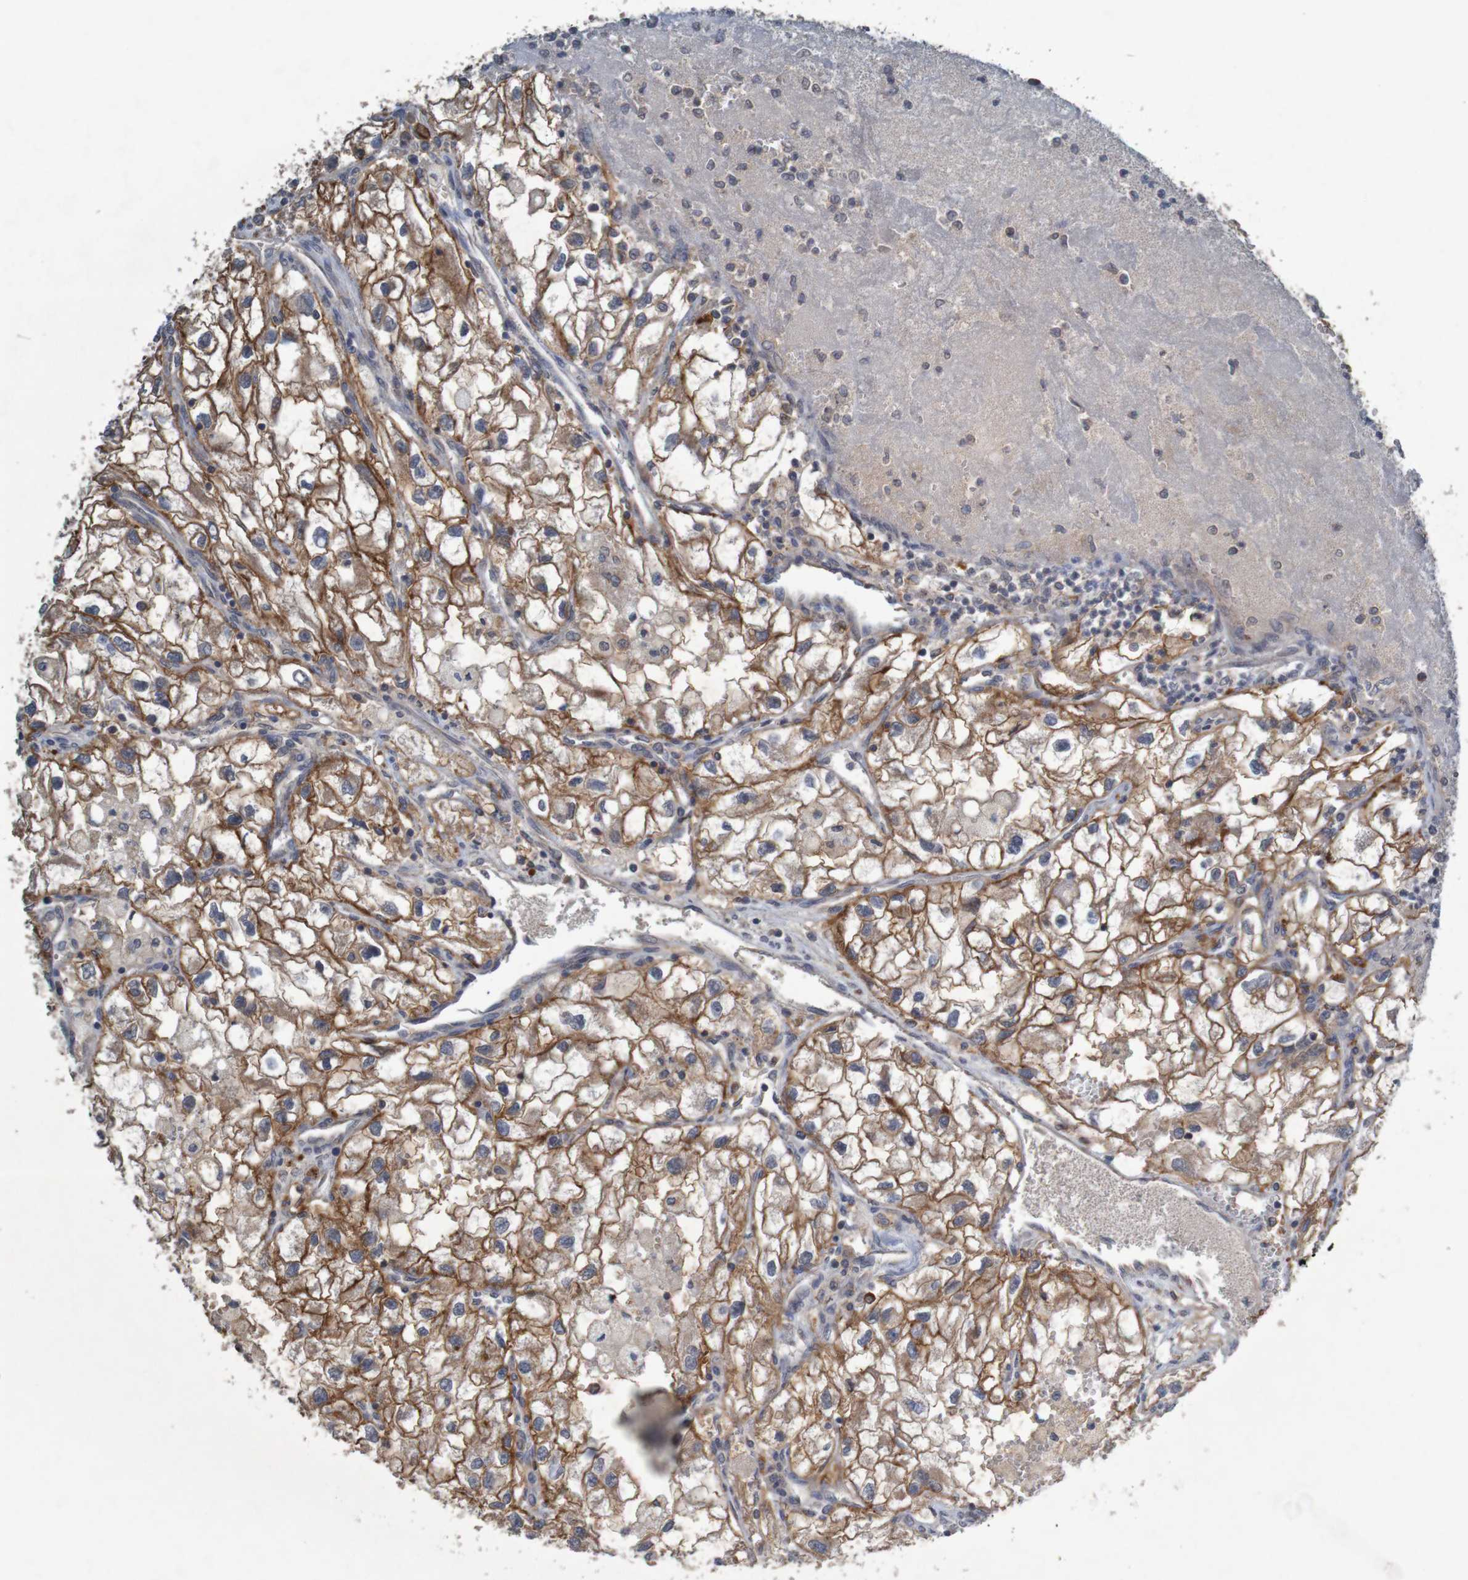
{"staining": {"intensity": "strong", "quantity": ">75%", "location": "cytoplasmic/membranous"}, "tissue": "renal cancer", "cell_type": "Tumor cells", "image_type": "cancer", "snomed": [{"axis": "morphology", "description": "Adenocarcinoma, NOS"}, {"axis": "topography", "description": "Kidney"}], "caption": "Immunohistochemical staining of renal cancer displays high levels of strong cytoplasmic/membranous positivity in about >75% of tumor cells.", "gene": "B3GAT2", "patient": {"sex": "female", "age": 70}}